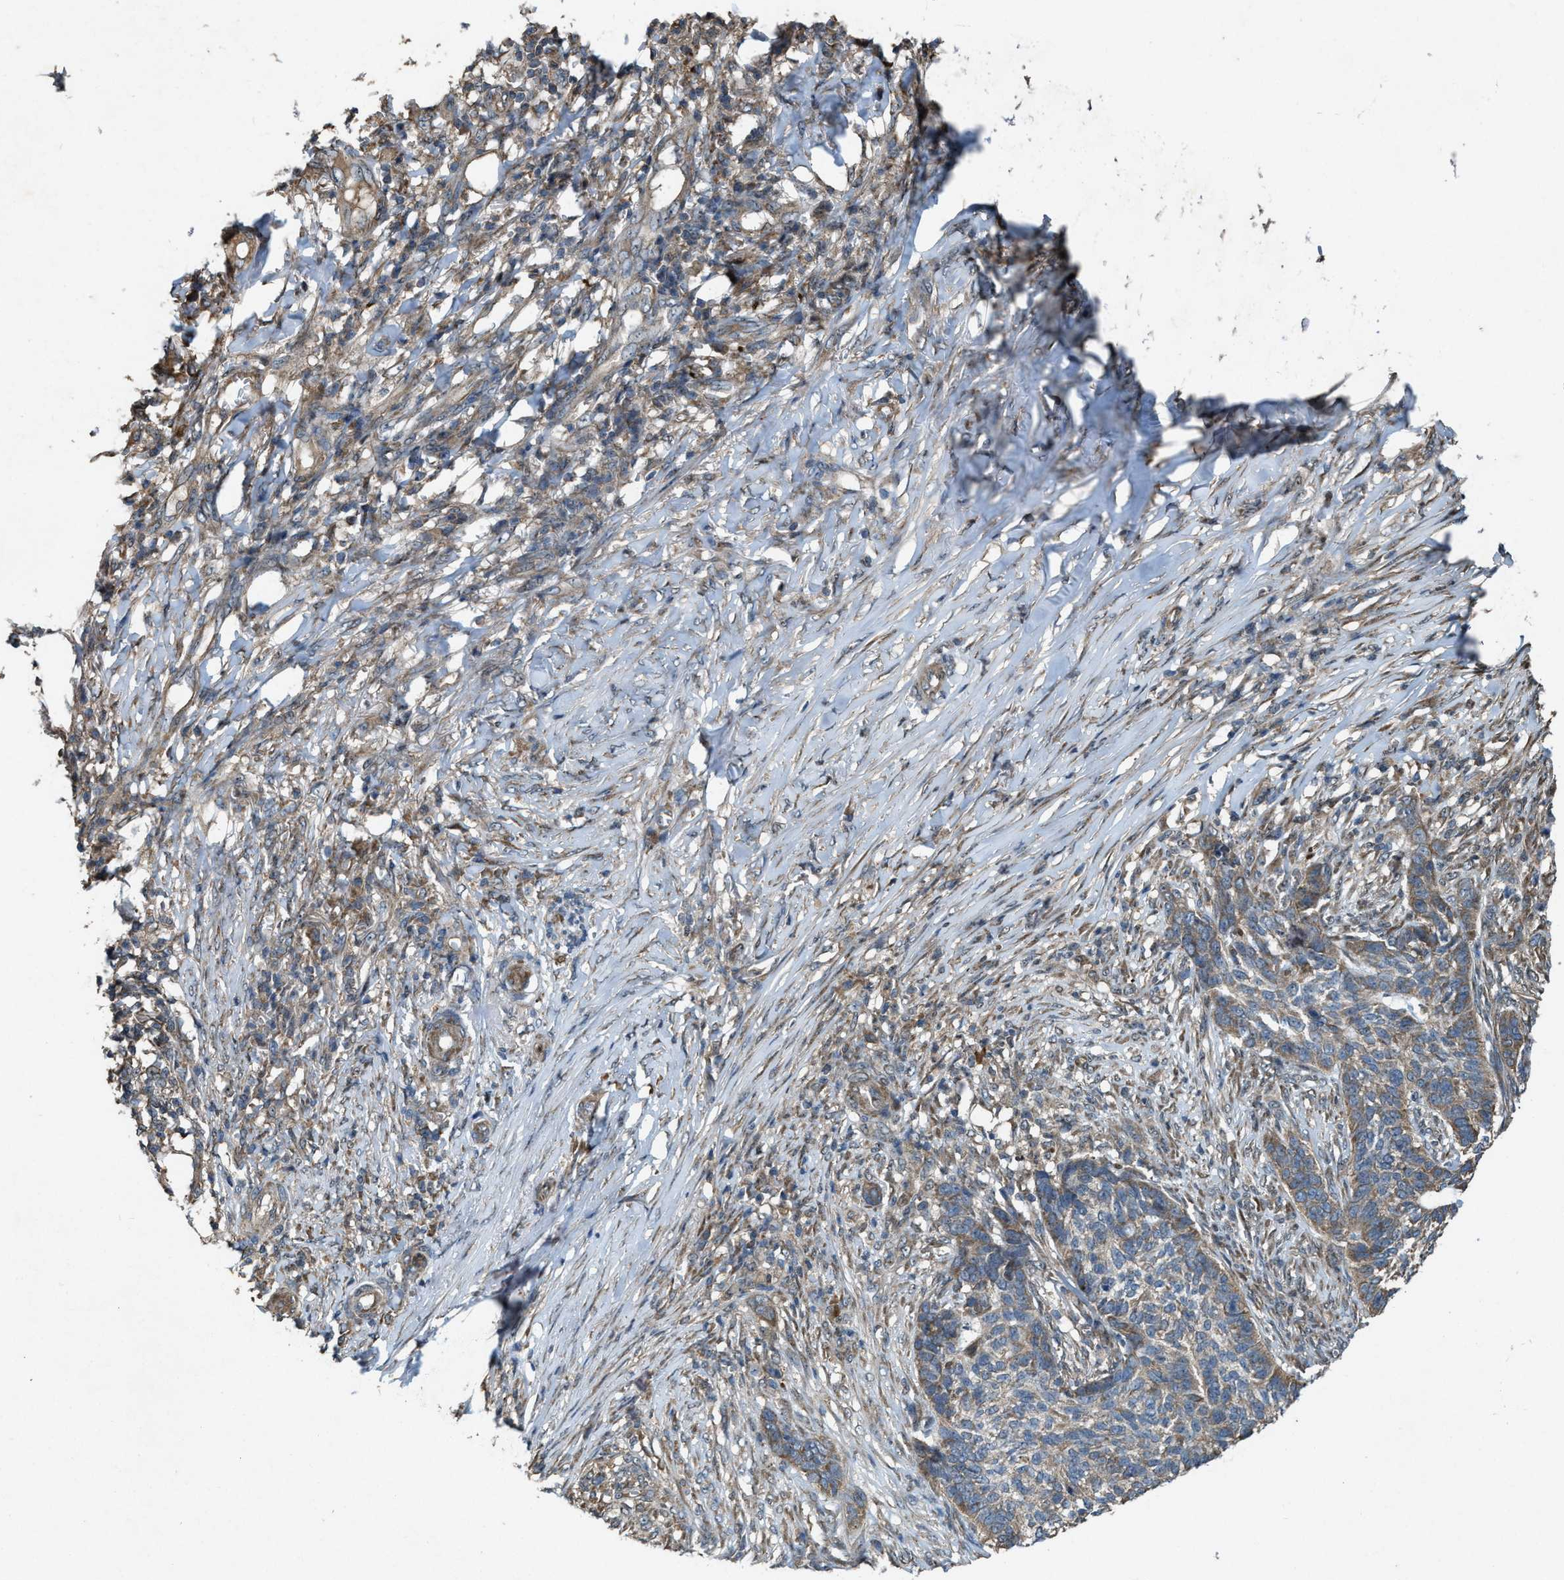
{"staining": {"intensity": "moderate", "quantity": ">75%", "location": "cytoplasmic/membranous"}, "tissue": "skin cancer", "cell_type": "Tumor cells", "image_type": "cancer", "snomed": [{"axis": "morphology", "description": "Basal cell carcinoma"}, {"axis": "topography", "description": "Skin"}], "caption": "The micrograph reveals staining of skin cancer (basal cell carcinoma), revealing moderate cytoplasmic/membranous protein staining (brown color) within tumor cells. The protein of interest is stained brown, and the nuclei are stained in blue (DAB (3,3'-diaminobenzidine) IHC with brightfield microscopy, high magnification).", "gene": "PDP2", "patient": {"sex": "male", "age": 85}}